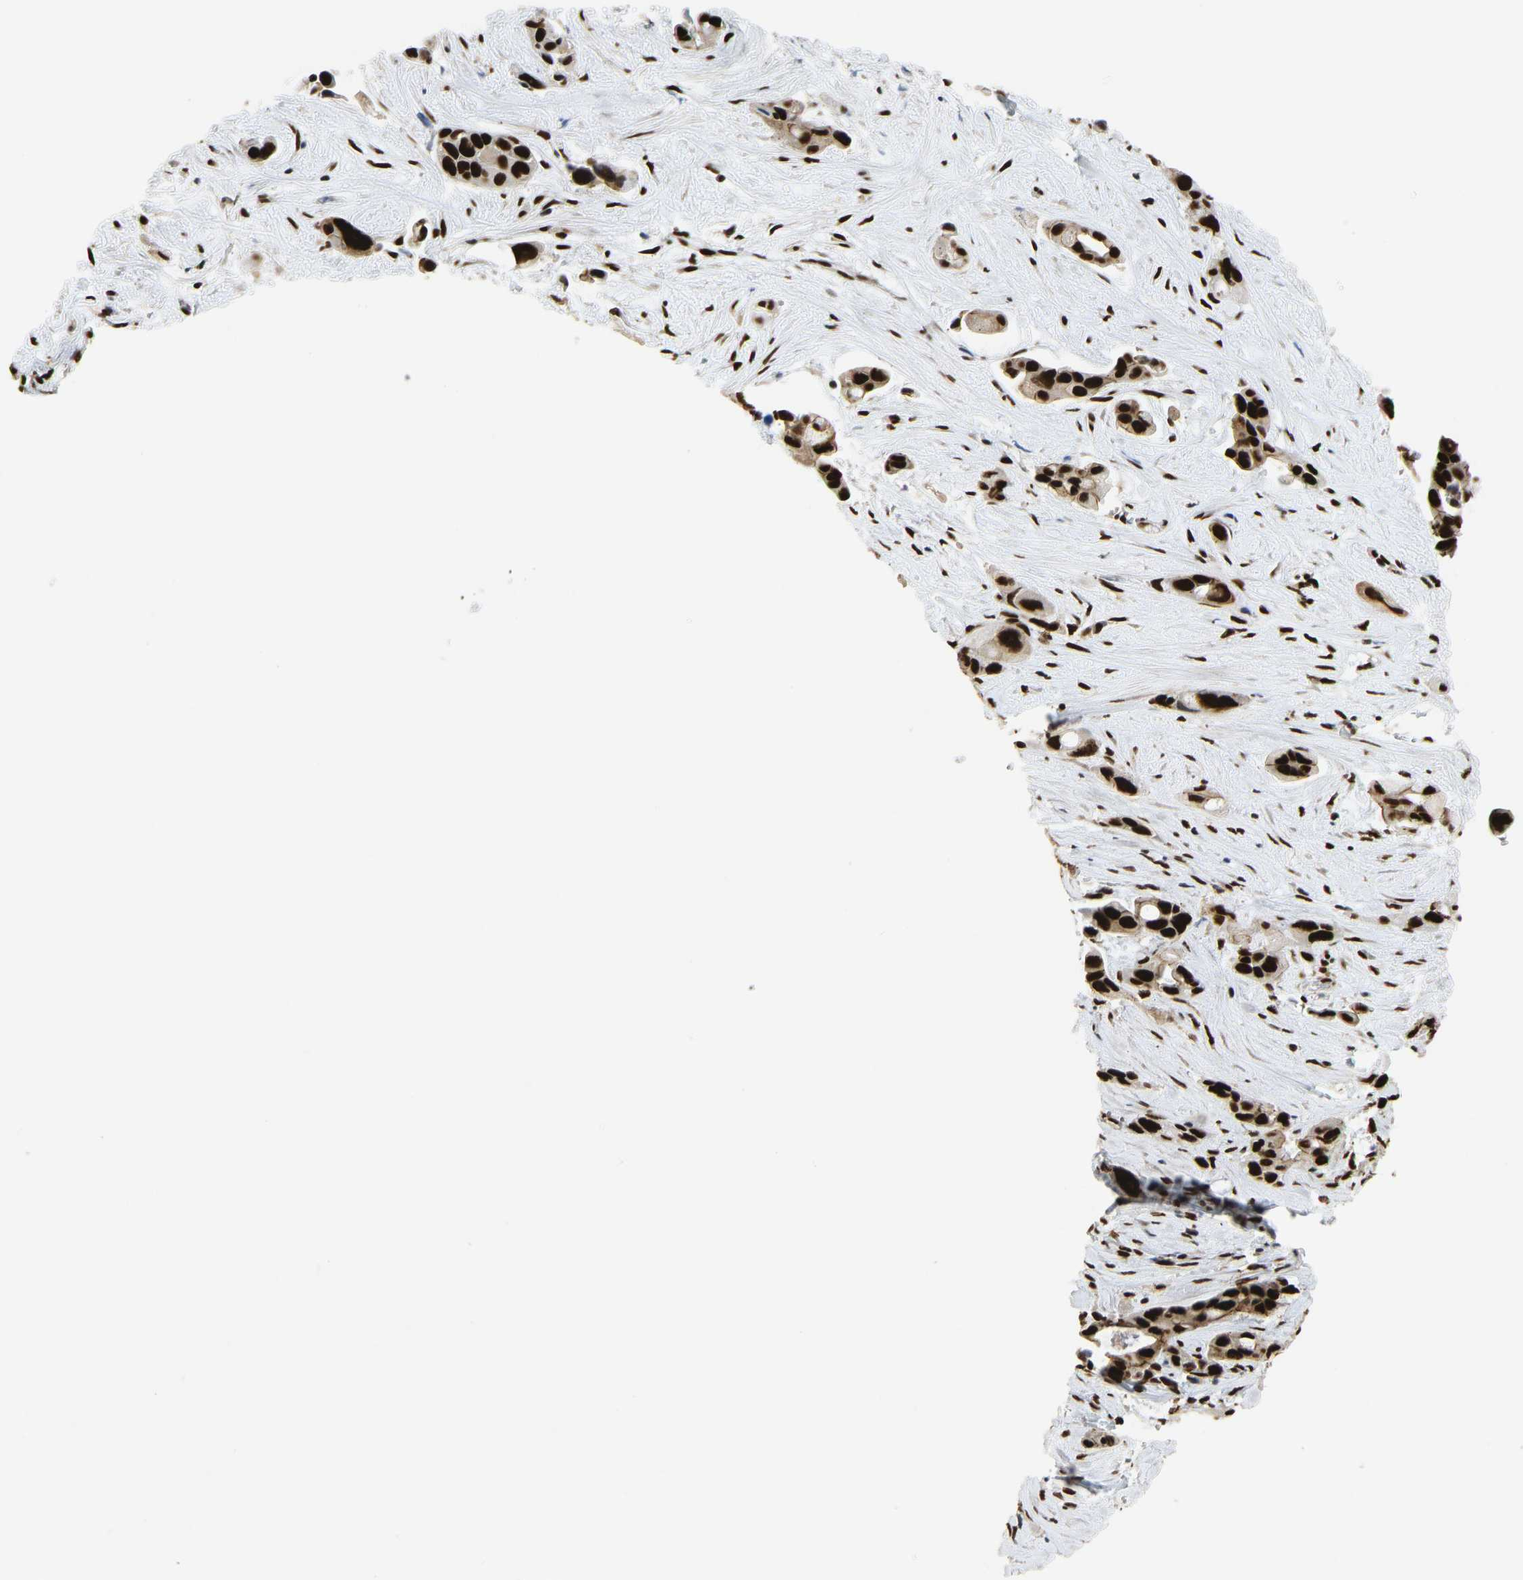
{"staining": {"intensity": "strong", "quantity": ">75%", "location": "nuclear"}, "tissue": "pancreatic cancer", "cell_type": "Tumor cells", "image_type": "cancer", "snomed": [{"axis": "morphology", "description": "Adenocarcinoma, NOS"}, {"axis": "topography", "description": "Pancreas"}], "caption": "Immunohistochemistry (IHC) of pancreatic cancer exhibits high levels of strong nuclear positivity in approximately >75% of tumor cells. Using DAB (brown) and hematoxylin (blue) stains, captured at high magnification using brightfield microscopy.", "gene": "FOXK1", "patient": {"sex": "male", "age": 53}}